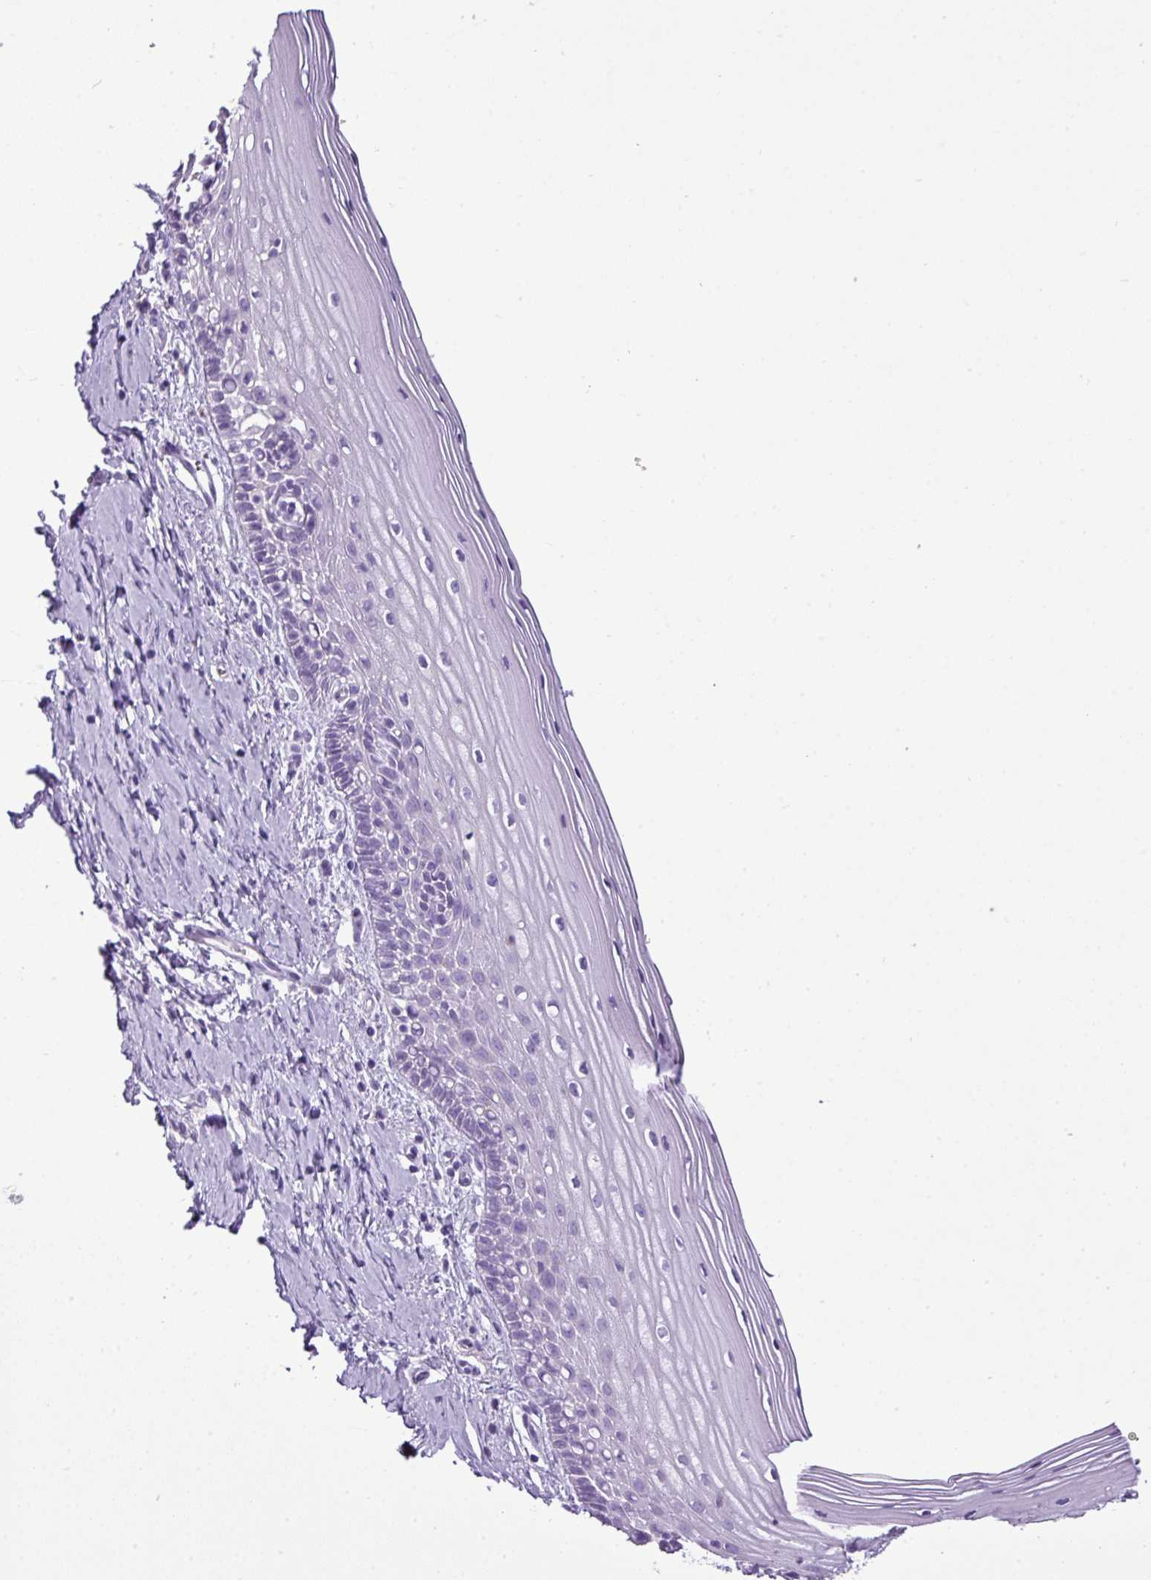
{"staining": {"intensity": "negative", "quantity": "none", "location": "none"}, "tissue": "cervix", "cell_type": "Glandular cells", "image_type": "normal", "snomed": [{"axis": "morphology", "description": "Normal tissue, NOS"}, {"axis": "topography", "description": "Cervix"}], "caption": "Immunohistochemistry of benign cervix demonstrates no staining in glandular cells.", "gene": "RBMXL2", "patient": {"sex": "female", "age": 44}}